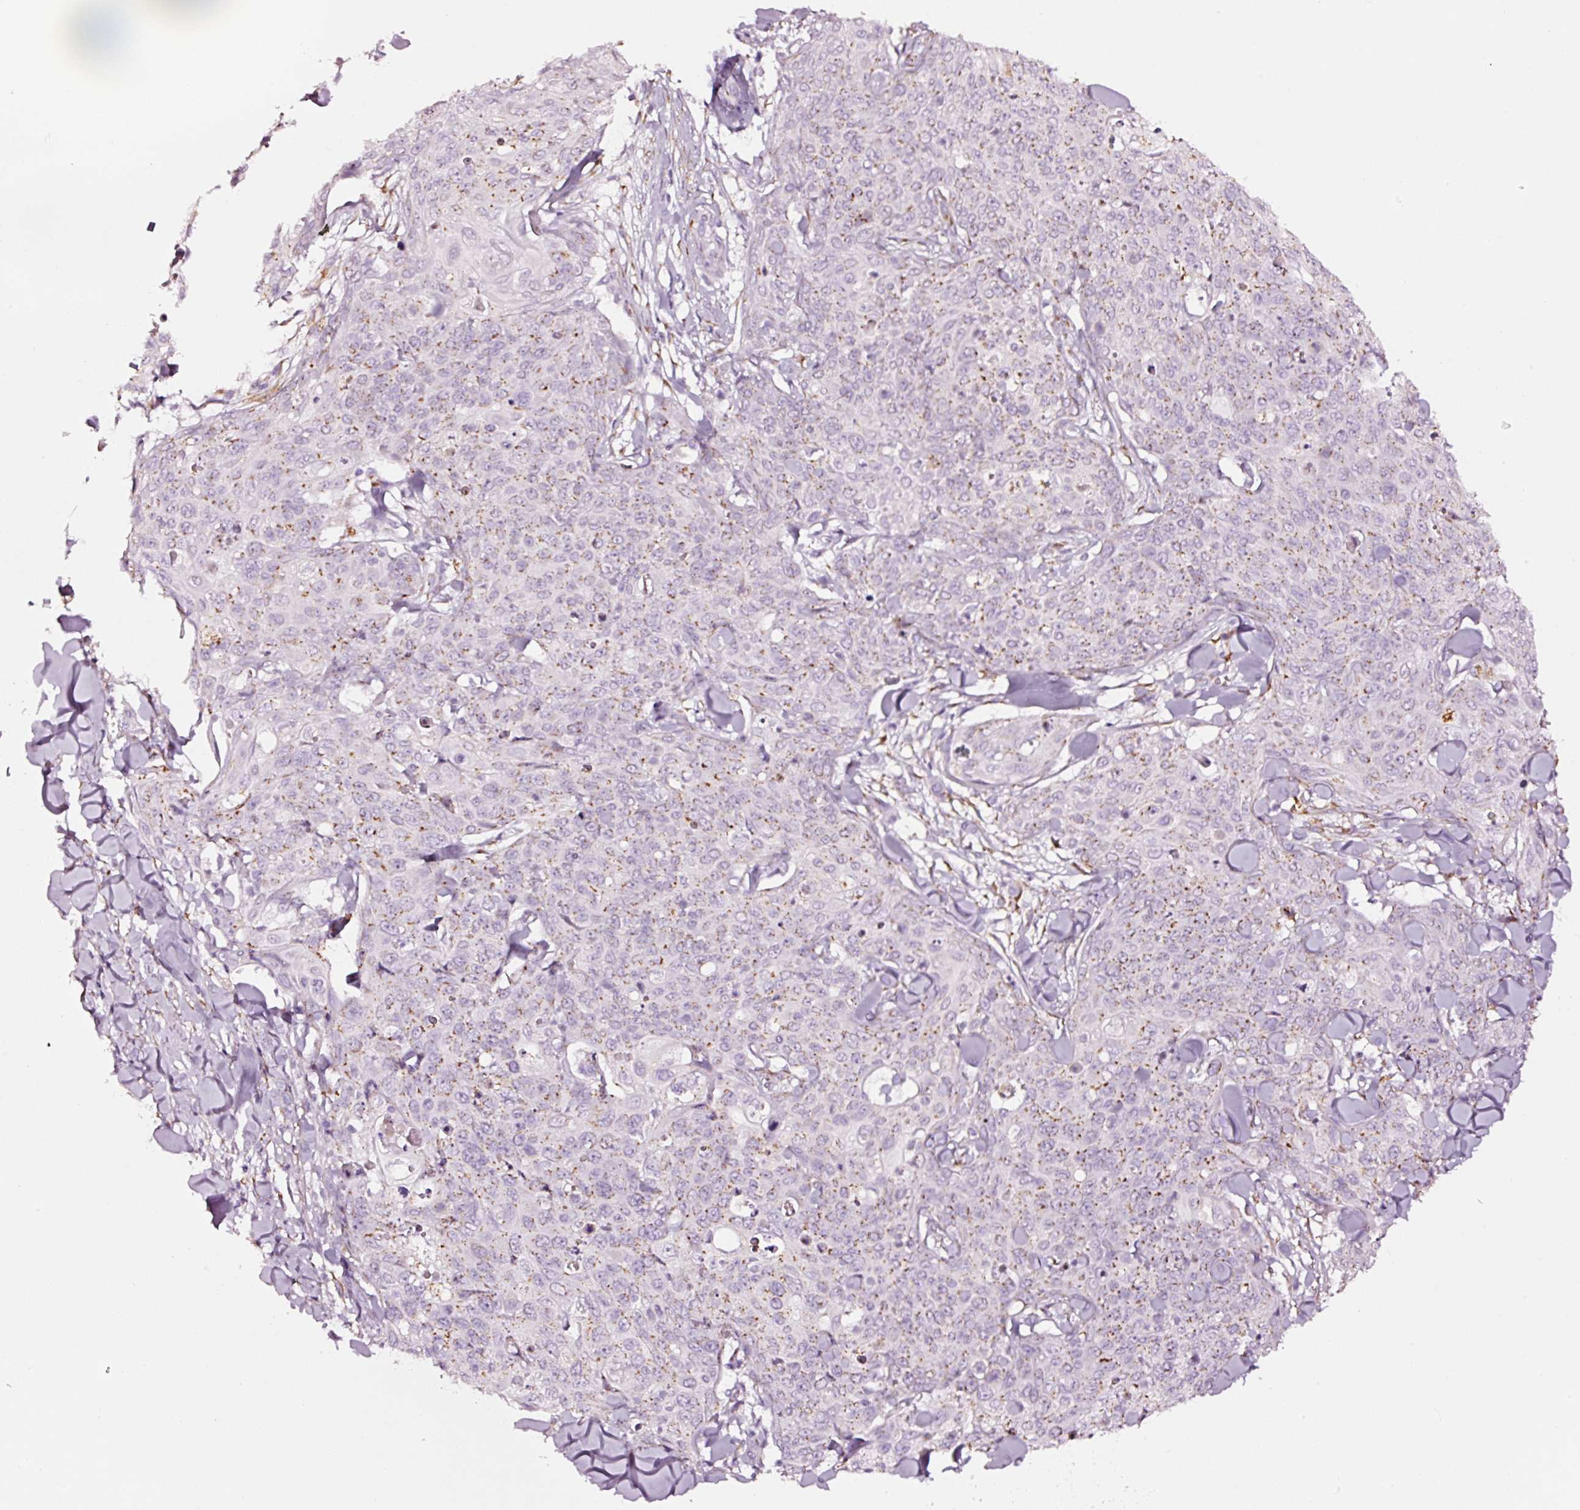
{"staining": {"intensity": "moderate", "quantity": "25%-75%", "location": "cytoplasmic/membranous"}, "tissue": "skin cancer", "cell_type": "Tumor cells", "image_type": "cancer", "snomed": [{"axis": "morphology", "description": "Squamous cell carcinoma, NOS"}, {"axis": "topography", "description": "Skin"}, {"axis": "topography", "description": "Vulva"}], "caption": "The histopathology image shows staining of skin cancer, revealing moderate cytoplasmic/membranous protein staining (brown color) within tumor cells.", "gene": "SDF4", "patient": {"sex": "female", "age": 85}}